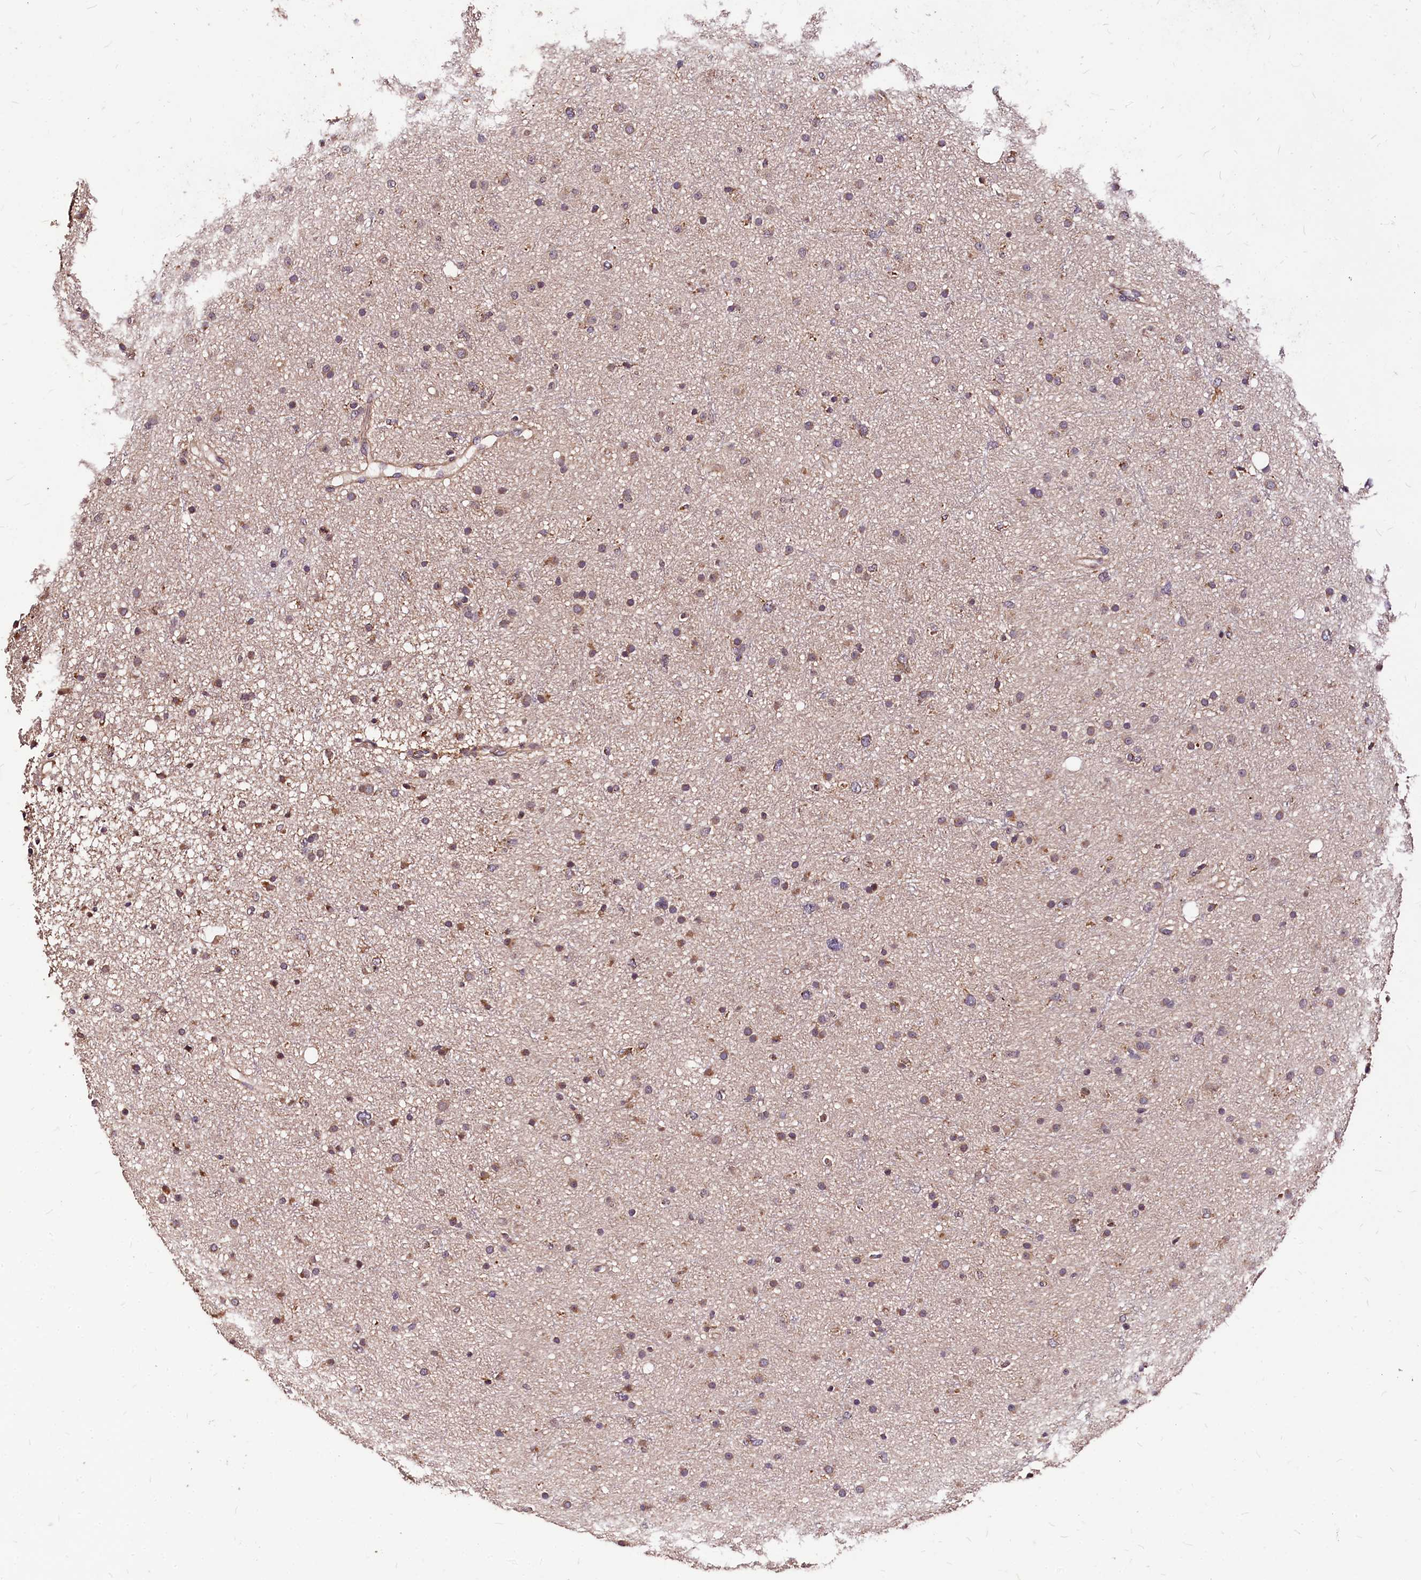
{"staining": {"intensity": "moderate", "quantity": ">75%", "location": "cytoplasmic/membranous"}, "tissue": "glioma", "cell_type": "Tumor cells", "image_type": "cancer", "snomed": [{"axis": "morphology", "description": "Glioma, malignant, Low grade"}, {"axis": "topography", "description": "Cerebral cortex"}], "caption": "Glioma stained for a protein displays moderate cytoplasmic/membranous positivity in tumor cells.", "gene": "LRSAM1", "patient": {"sex": "female", "age": 39}}